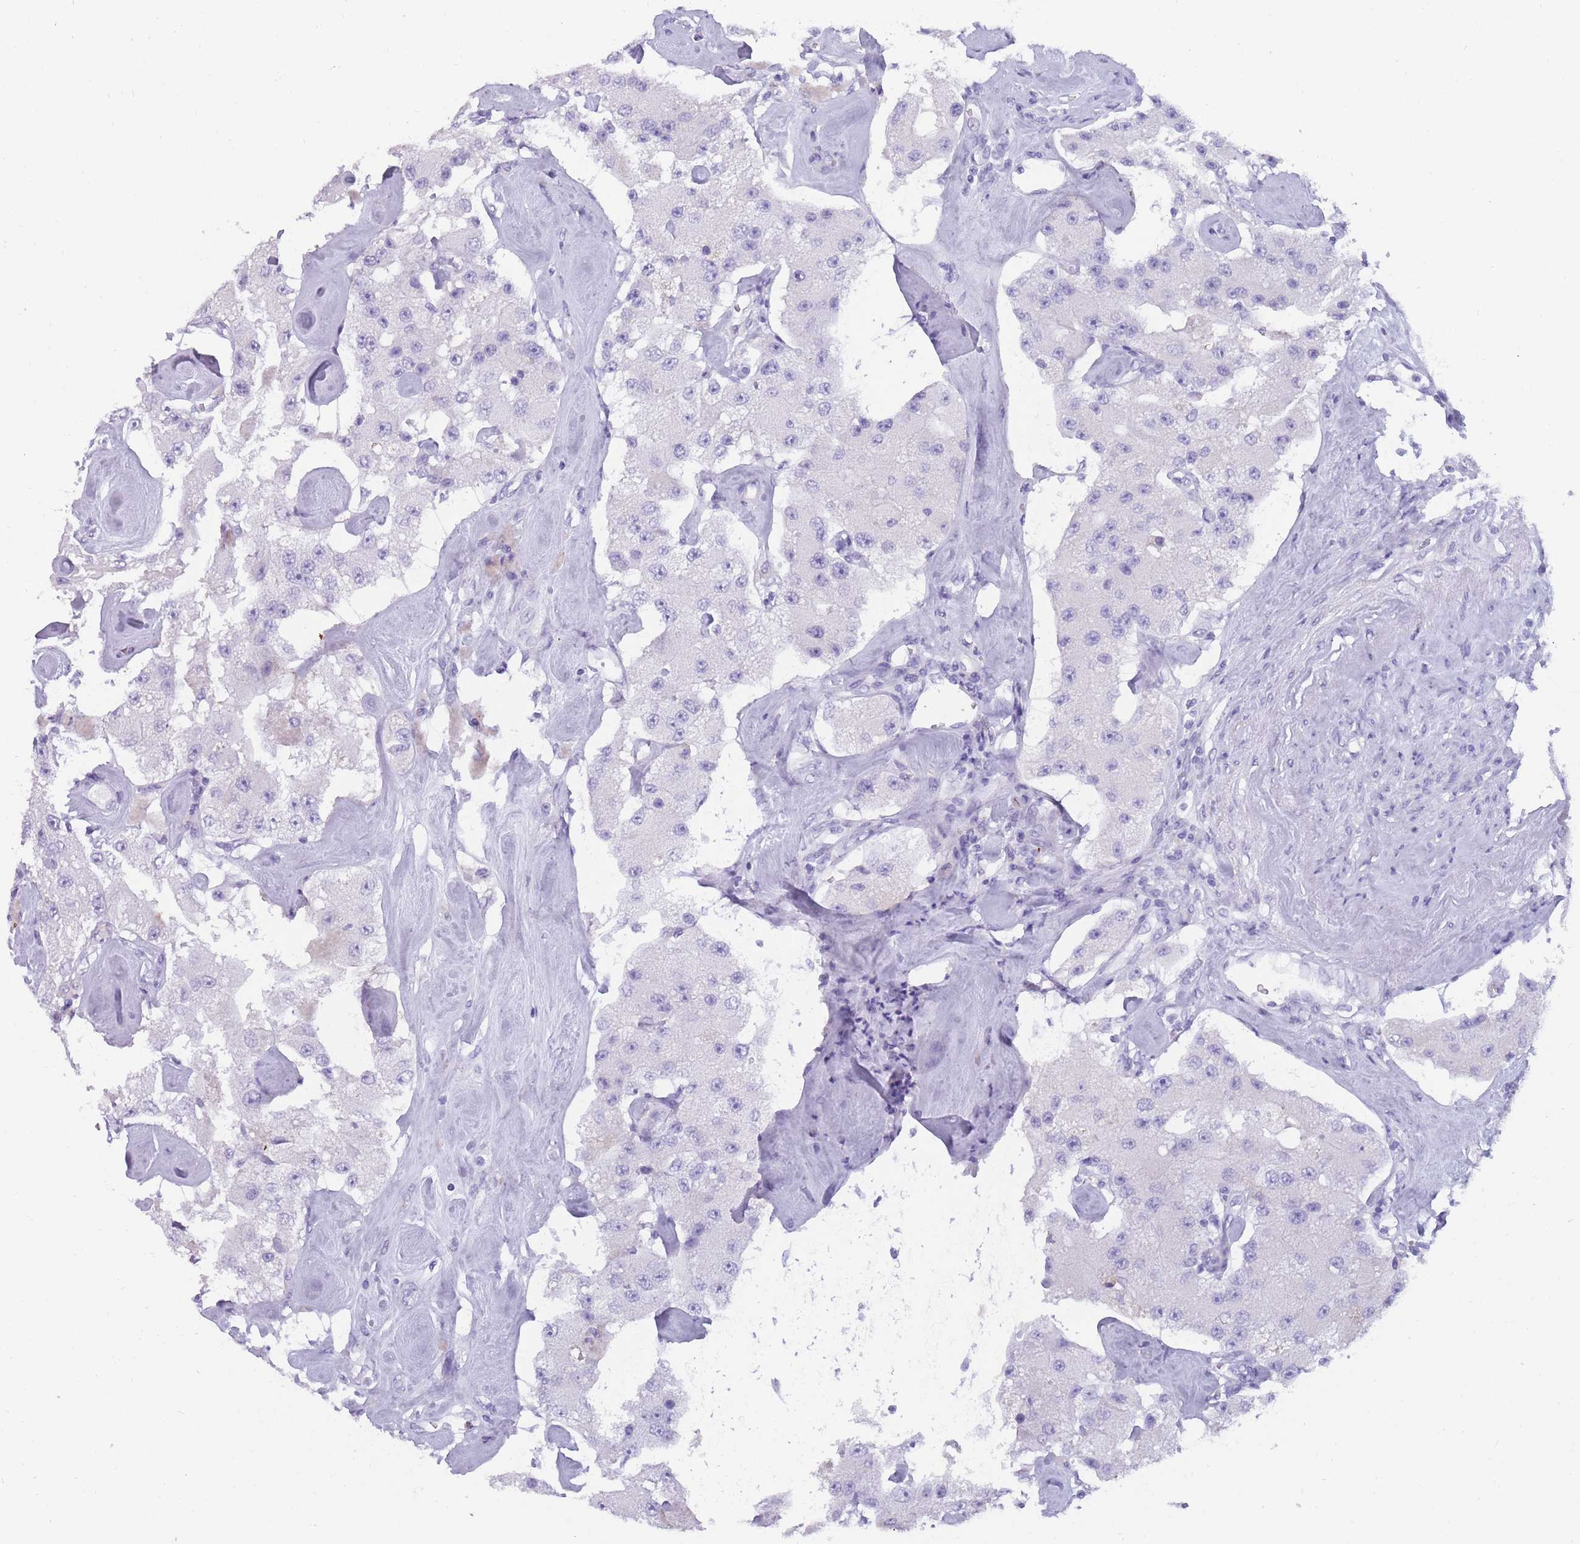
{"staining": {"intensity": "negative", "quantity": "none", "location": "none"}, "tissue": "carcinoid", "cell_type": "Tumor cells", "image_type": "cancer", "snomed": [{"axis": "morphology", "description": "Carcinoid, malignant, NOS"}, {"axis": "topography", "description": "Pancreas"}], "caption": "A photomicrograph of human carcinoid is negative for staining in tumor cells. (Stains: DAB (3,3'-diaminobenzidine) IHC with hematoxylin counter stain, Microscopy: brightfield microscopy at high magnification).", "gene": "COL27A1", "patient": {"sex": "male", "age": 41}}